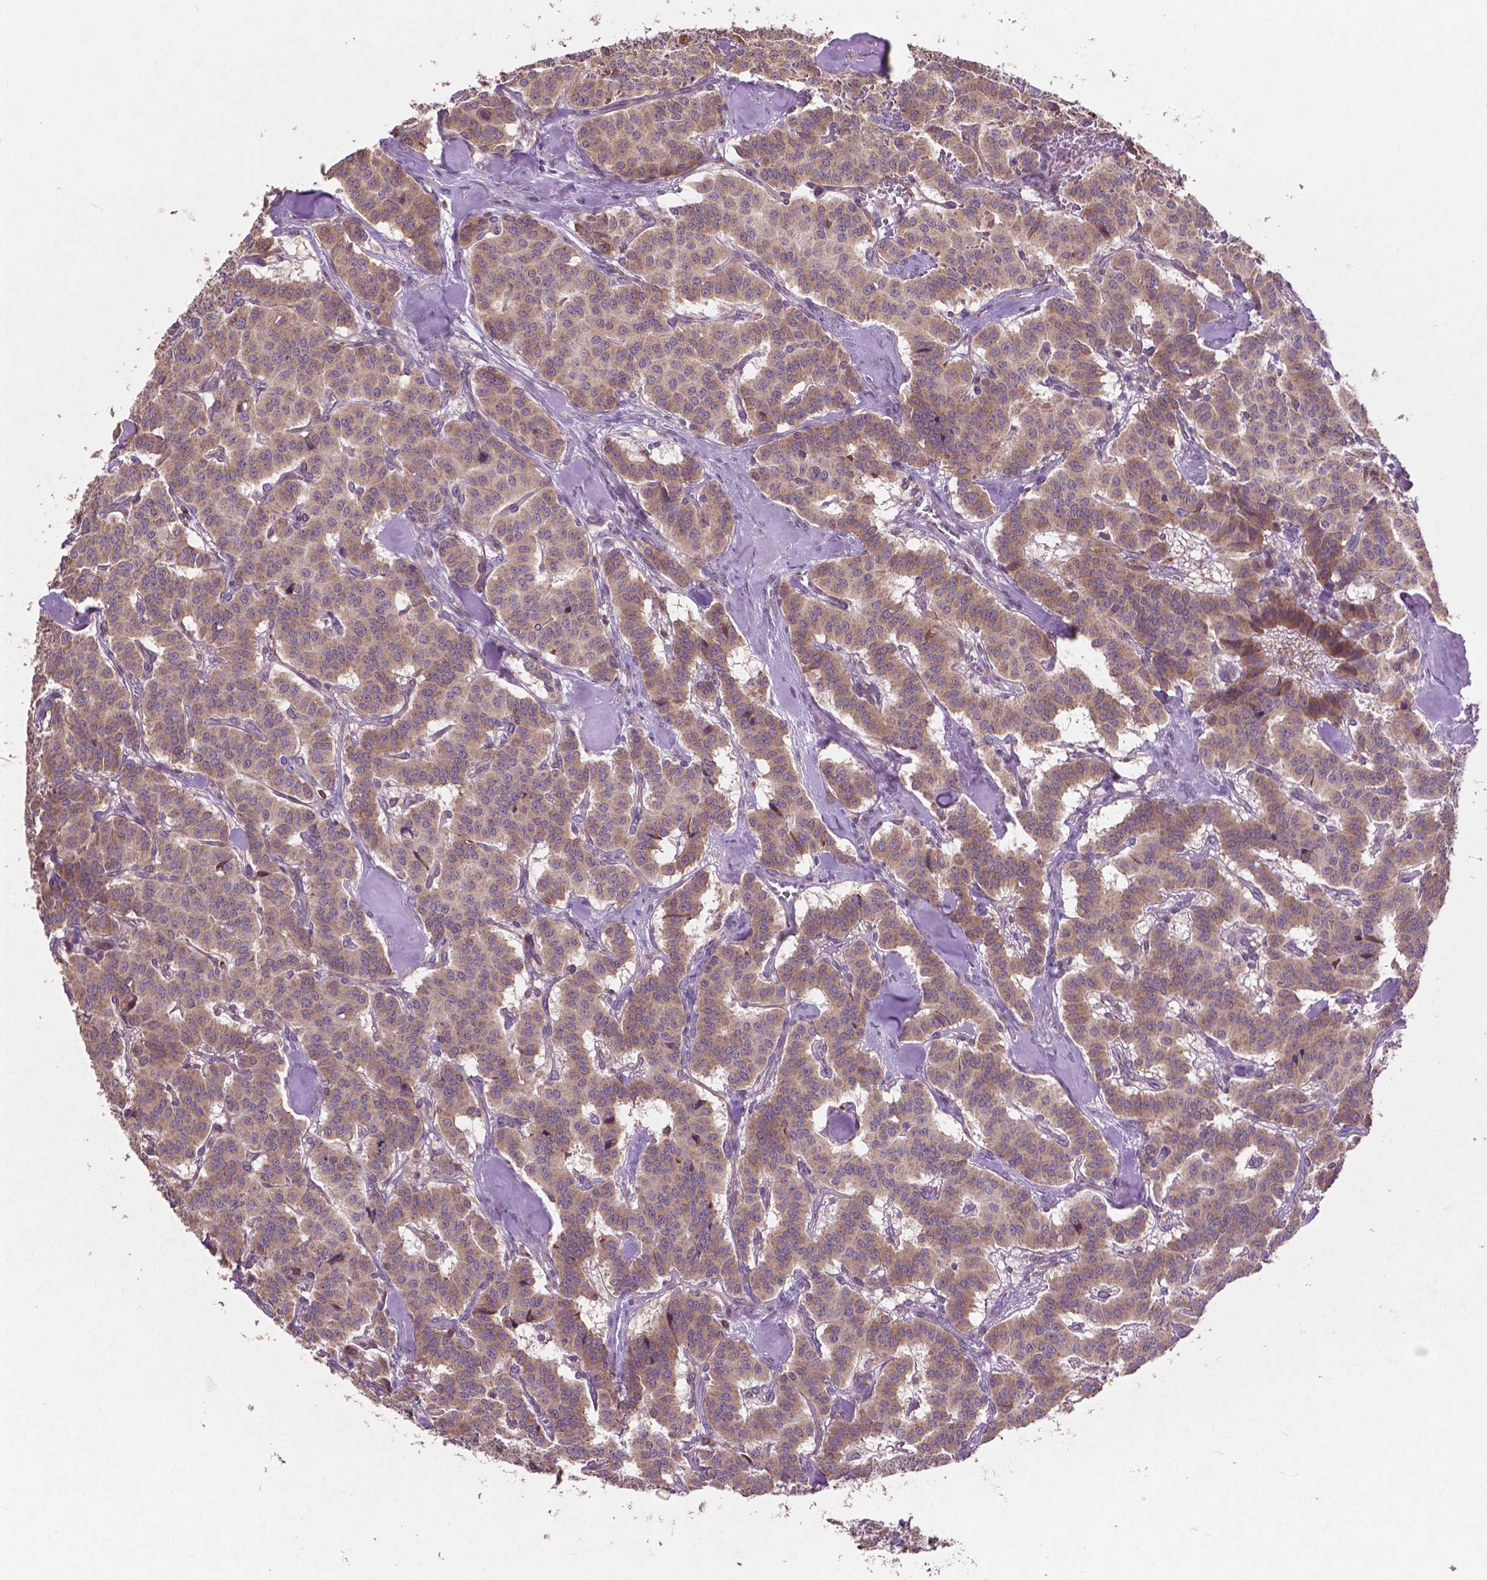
{"staining": {"intensity": "weak", "quantity": "25%-75%", "location": "cytoplasmic/membranous"}, "tissue": "carcinoid", "cell_type": "Tumor cells", "image_type": "cancer", "snomed": [{"axis": "morphology", "description": "Normal tissue, NOS"}, {"axis": "morphology", "description": "Carcinoid, malignant, NOS"}, {"axis": "topography", "description": "Lung"}], "caption": "A low amount of weak cytoplasmic/membranous positivity is identified in about 25%-75% of tumor cells in carcinoid tissue.", "gene": "MBTPS1", "patient": {"sex": "female", "age": 46}}